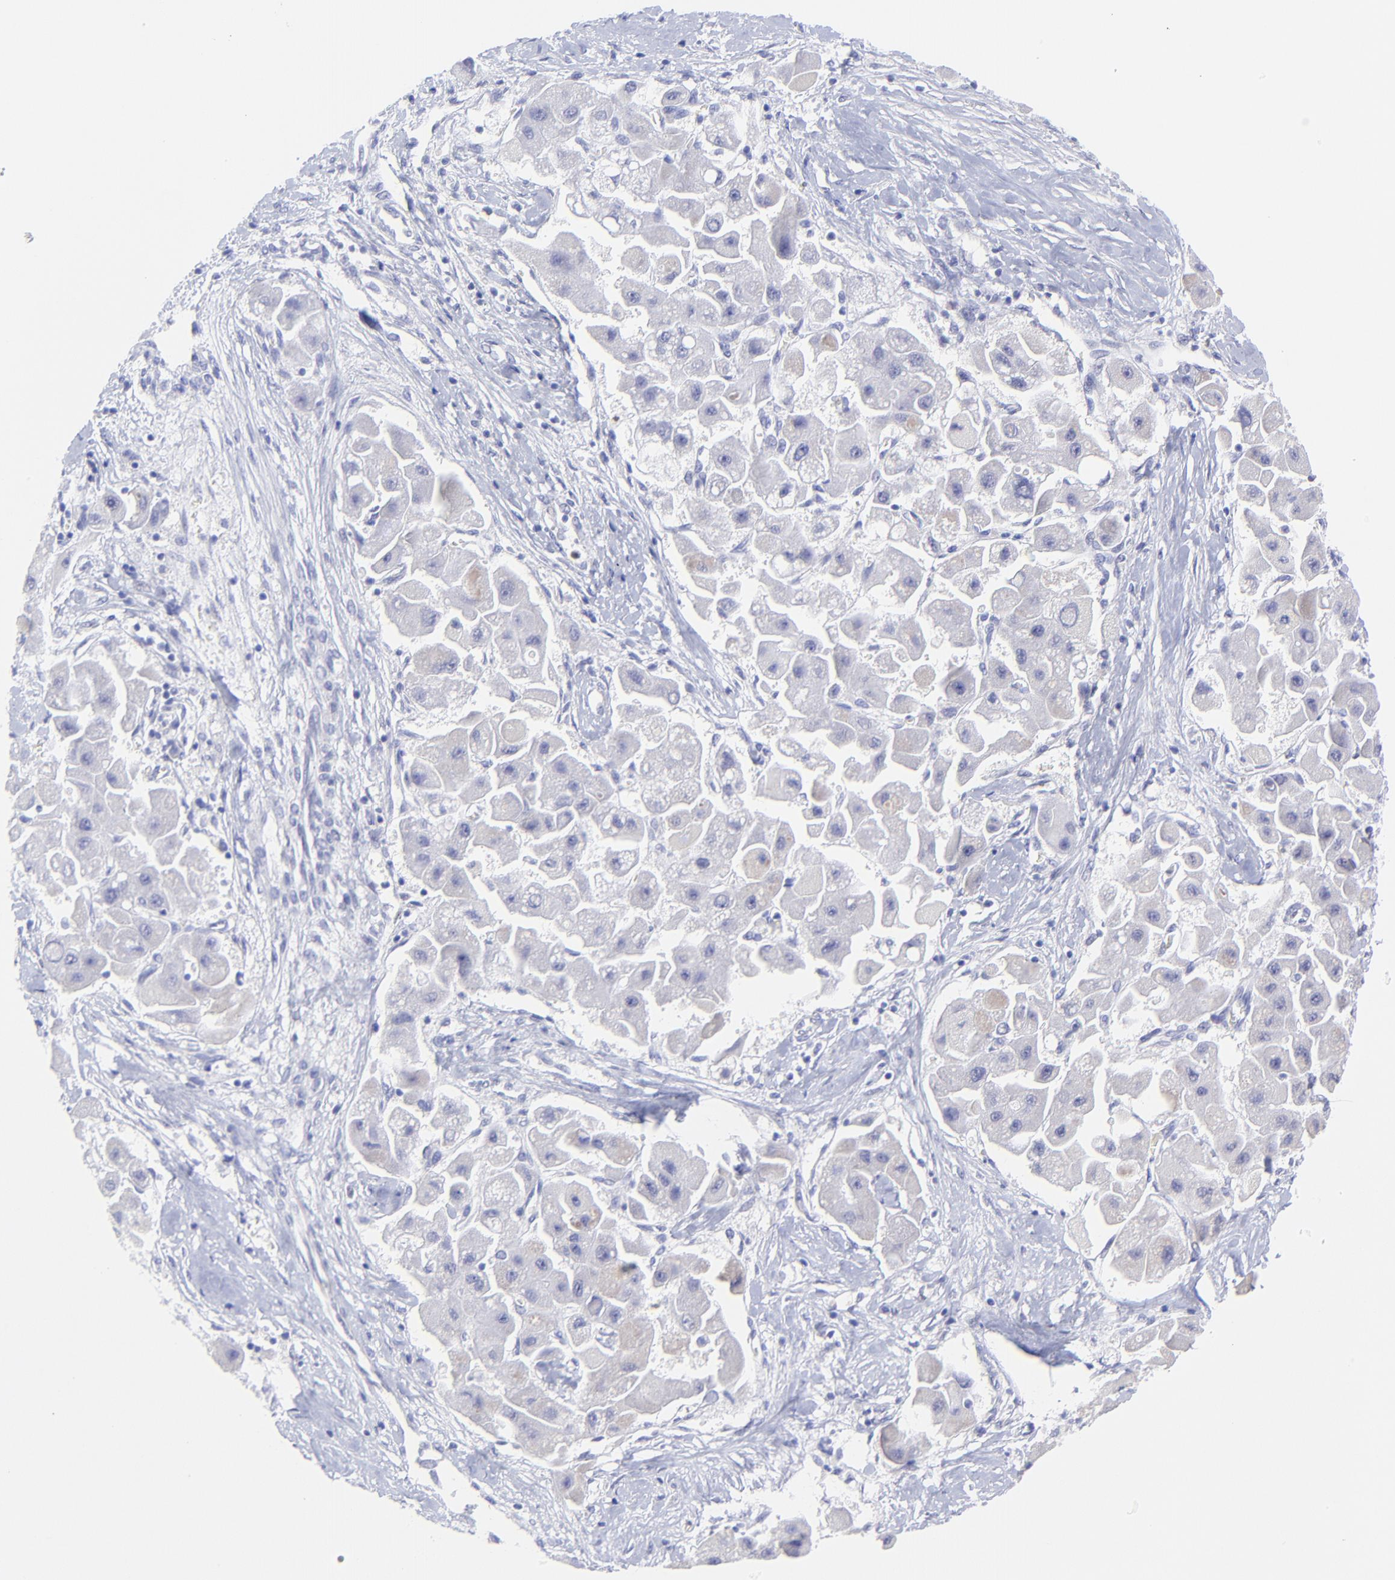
{"staining": {"intensity": "negative", "quantity": "none", "location": "none"}, "tissue": "liver cancer", "cell_type": "Tumor cells", "image_type": "cancer", "snomed": [{"axis": "morphology", "description": "Carcinoma, Hepatocellular, NOS"}, {"axis": "topography", "description": "Liver"}], "caption": "A histopathology image of human liver hepatocellular carcinoma is negative for staining in tumor cells.", "gene": "KLF4", "patient": {"sex": "male", "age": 24}}